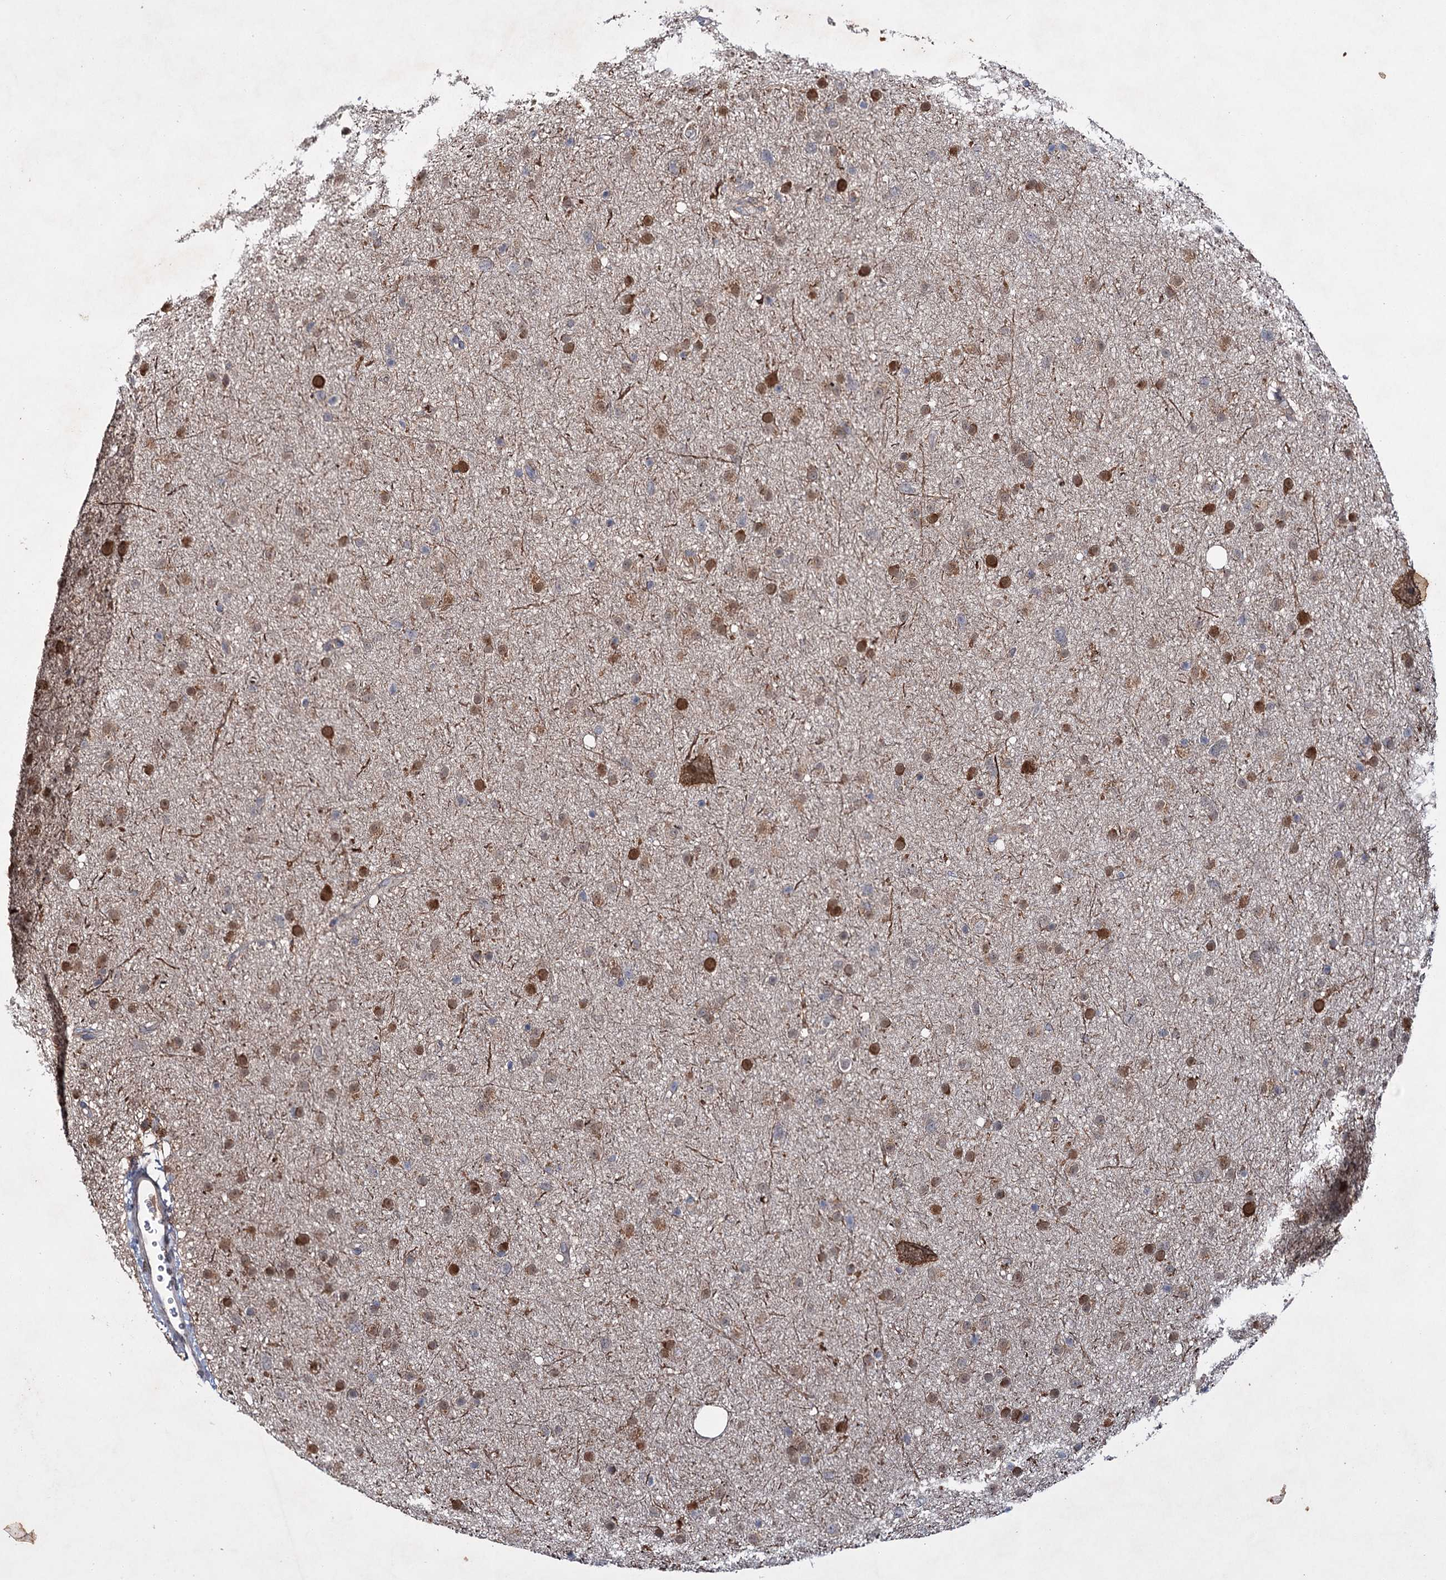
{"staining": {"intensity": "moderate", "quantity": "25%-75%", "location": "cytoplasmic/membranous,nuclear"}, "tissue": "glioma", "cell_type": "Tumor cells", "image_type": "cancer", "snomed": [{"axis": "morphology", "description": "Glioma, malignant, Low grade"}, {"axis": "topography", "description": "Cerebral cortex"}], "caption": "Immunohistochemistry (IHC) (DAB) staining of glioma exhibits moderate cytoplasmic/membranous and nuclear protein positivity in about 25%-75% of tumor cells.", "gene": "PTPN3", "patient": {"sex": "female", "age": 39}}